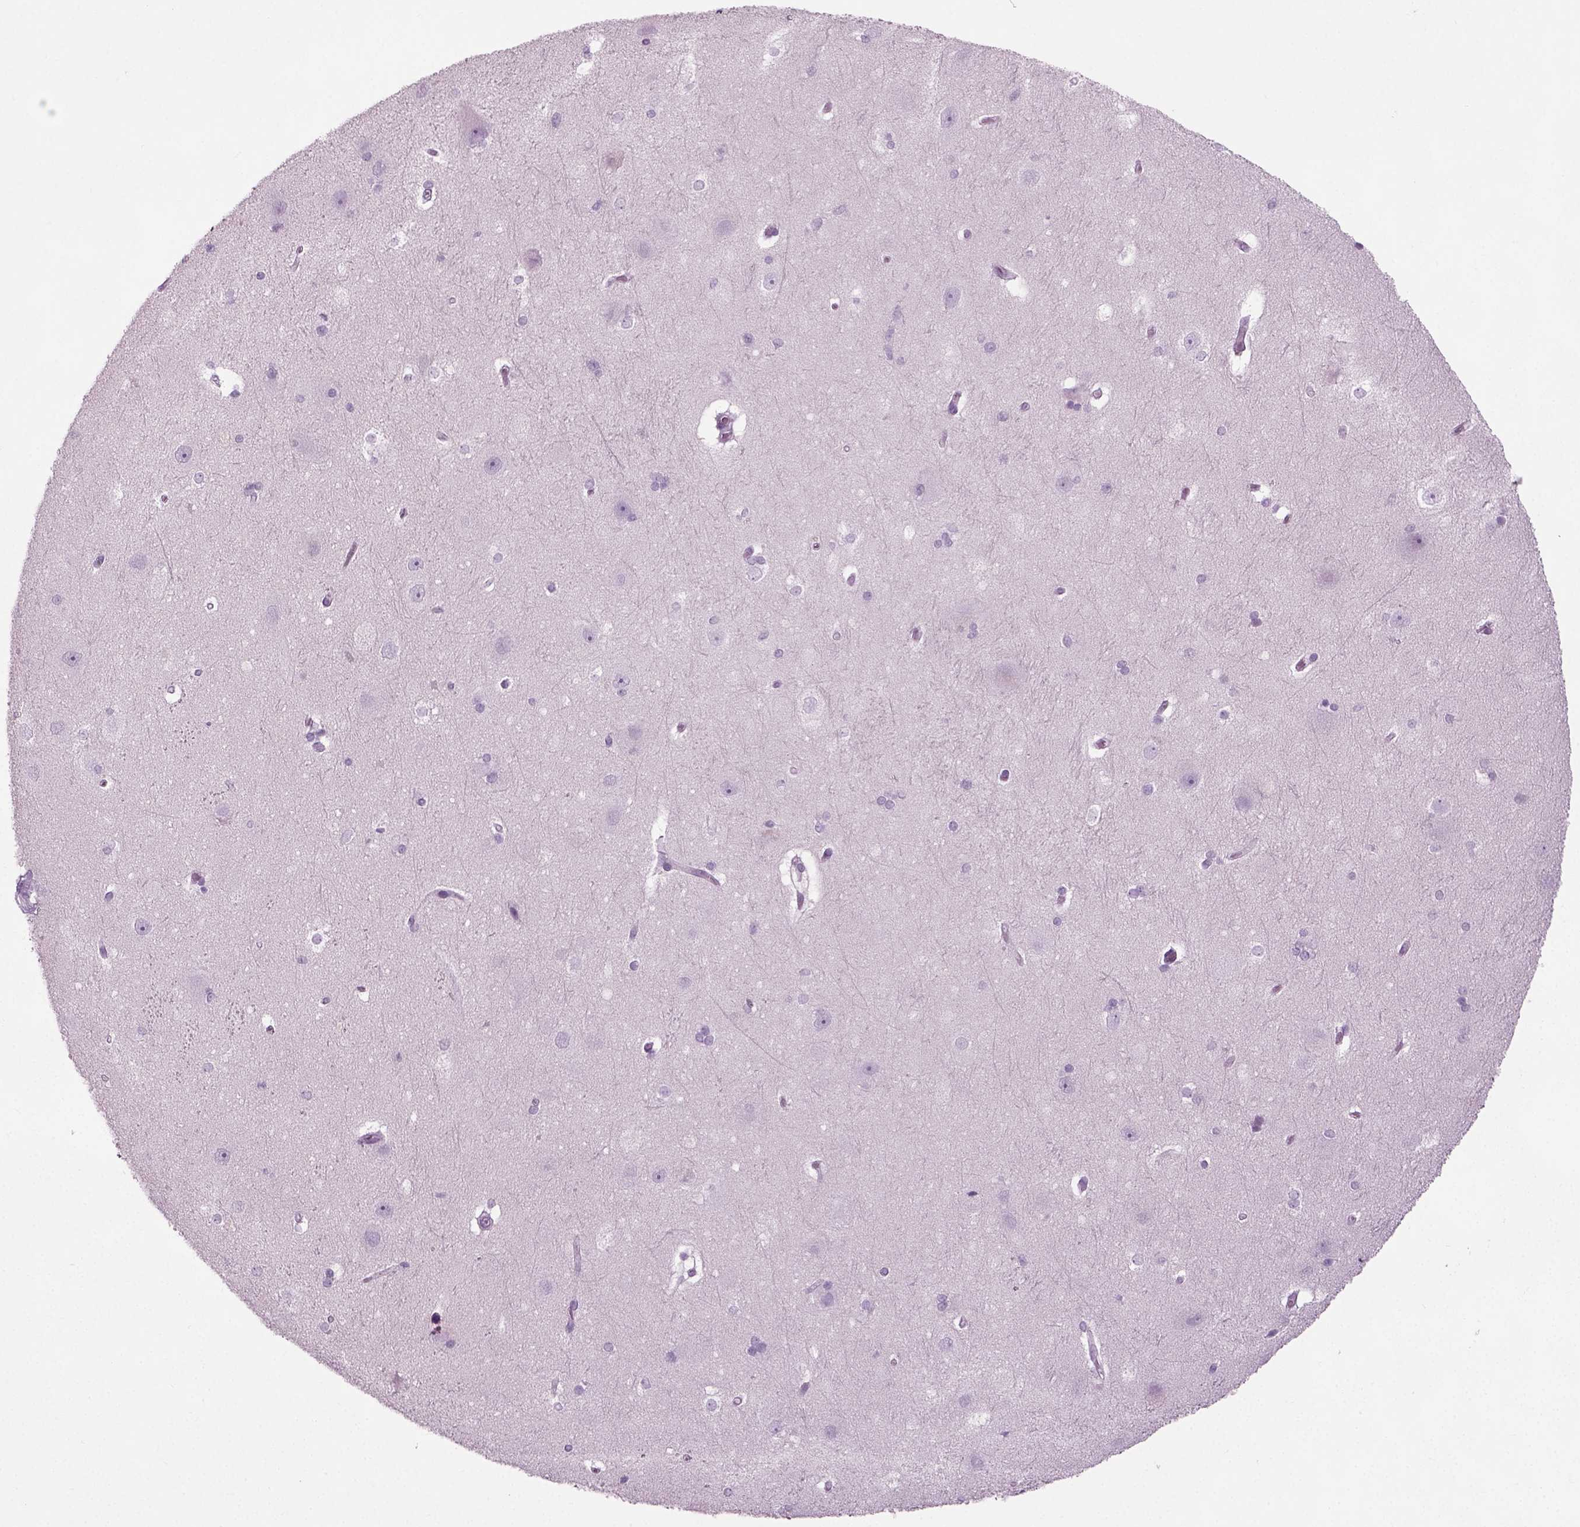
{"staining": {"intensity": "negative", "quantity": "none", "location": "none"}, "tissue": "hippocampus", "cell_type": "Glial cells", "image_type": "normal", "snomed": [{"axis": "morphology", "description": "Normal tissue, NOS"}, {"axis": "topography", "description": "Cerebral cortex"}, {"axis": "topography", "description": "Hippocampus"}], "caption": "This is an immunohistochemistry micrograph of benign hippocampus. There is no positivity in glial cells.", "gene": "PRLH", "patient": {"sex": "female", "age": 19}}